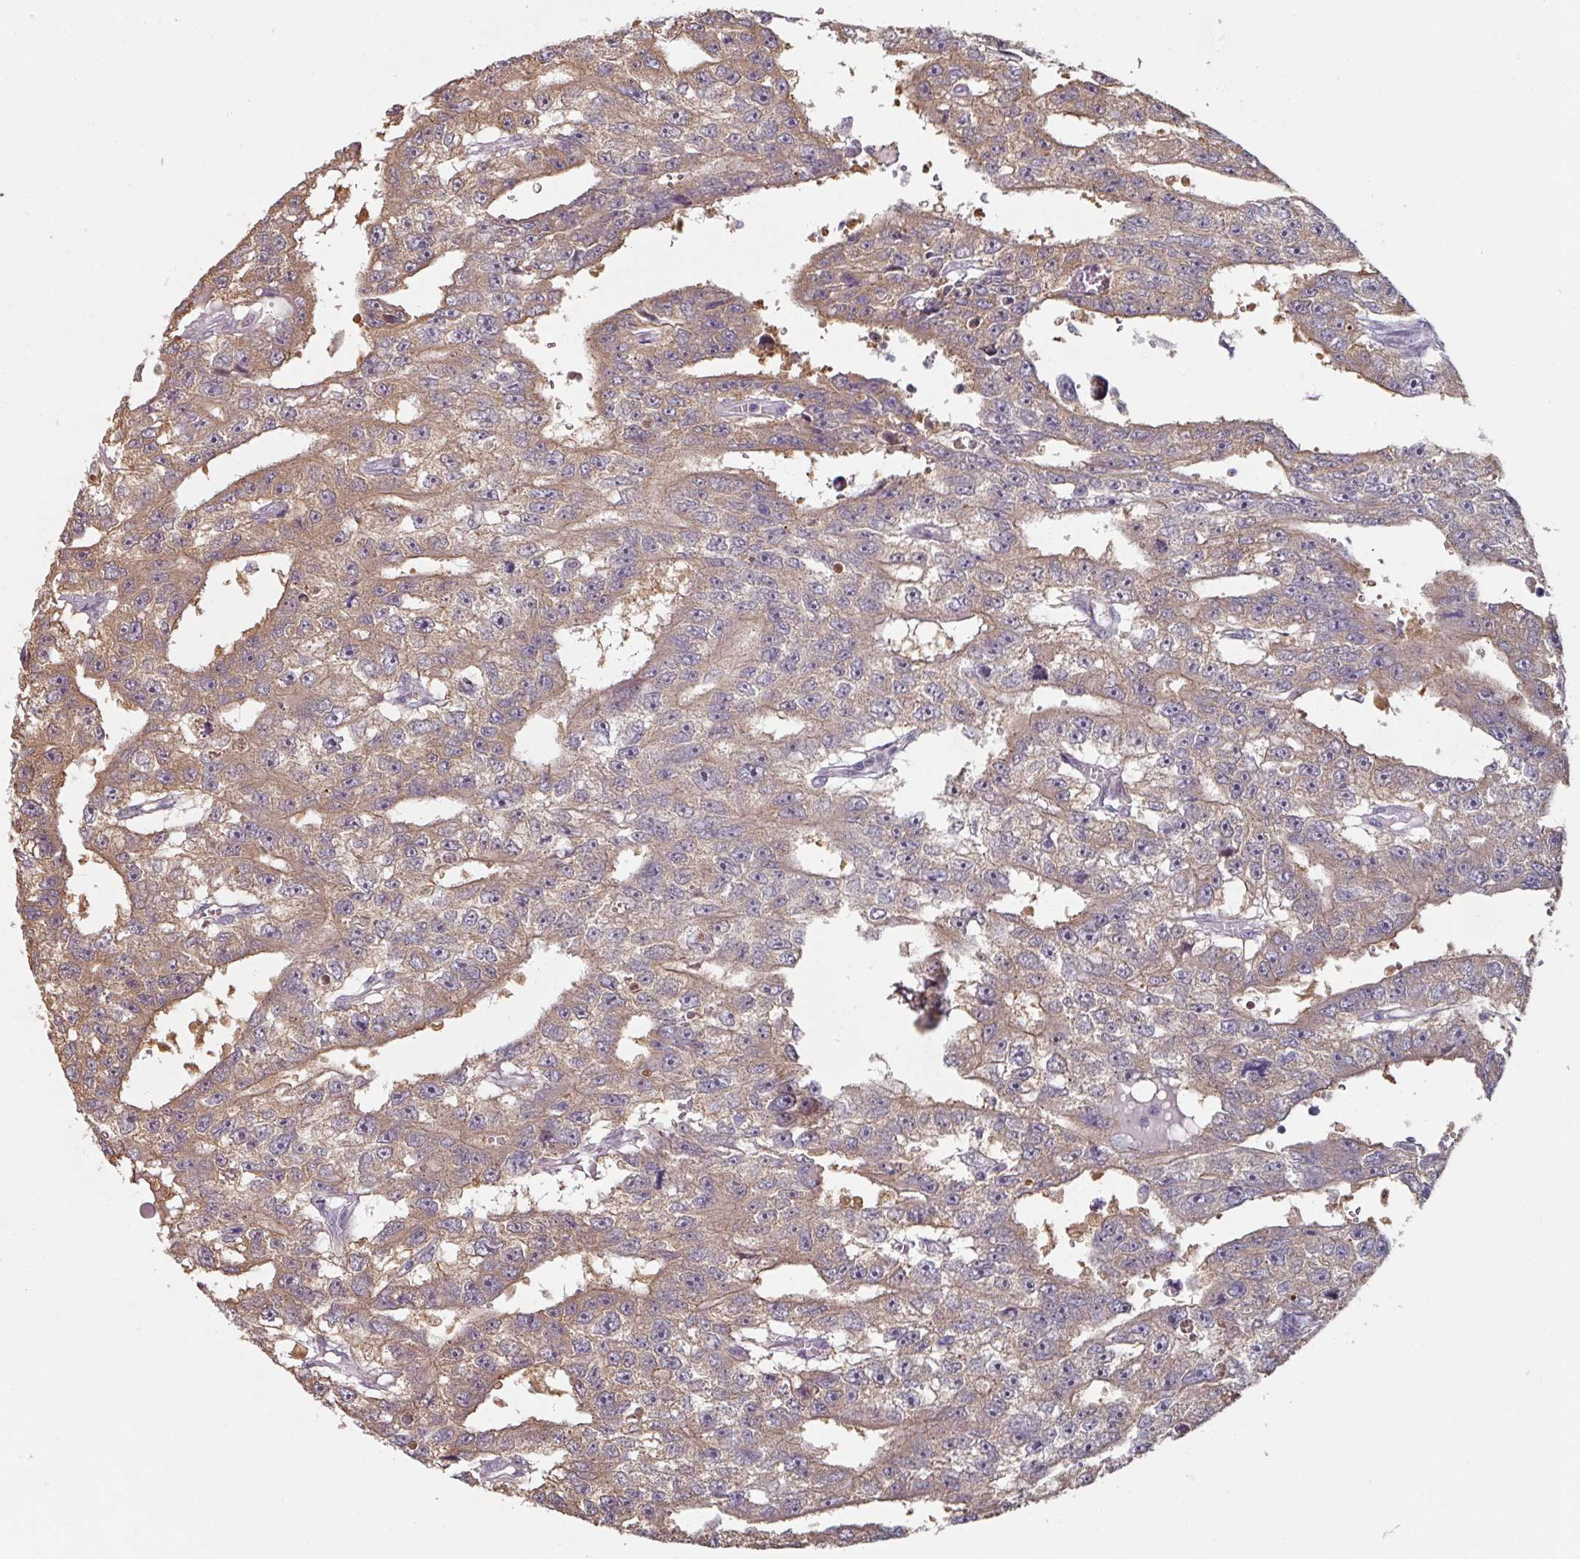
{"staining": {"intensity": "weak", "quantity": "25%-75%", "location": "cytoplasmic/membranous"}, "tissue": "testis cancer", "cell_type": "Tumor cells", "image_type": "cancer", "snomed": [{"axis": "morphology", "description": "Carcinoma, Embryonal, NOS"}, {"axis": "topography", "description": "Testis"}], "caption": "Protein staining demonstrates weak cytoplasmic/membranous staining in about 25%-75% of tumor cells in testis cancer (embryonal carcinoma).", "gene": "ZBTB6", "patient": {"sex": "male", "age": 20}}